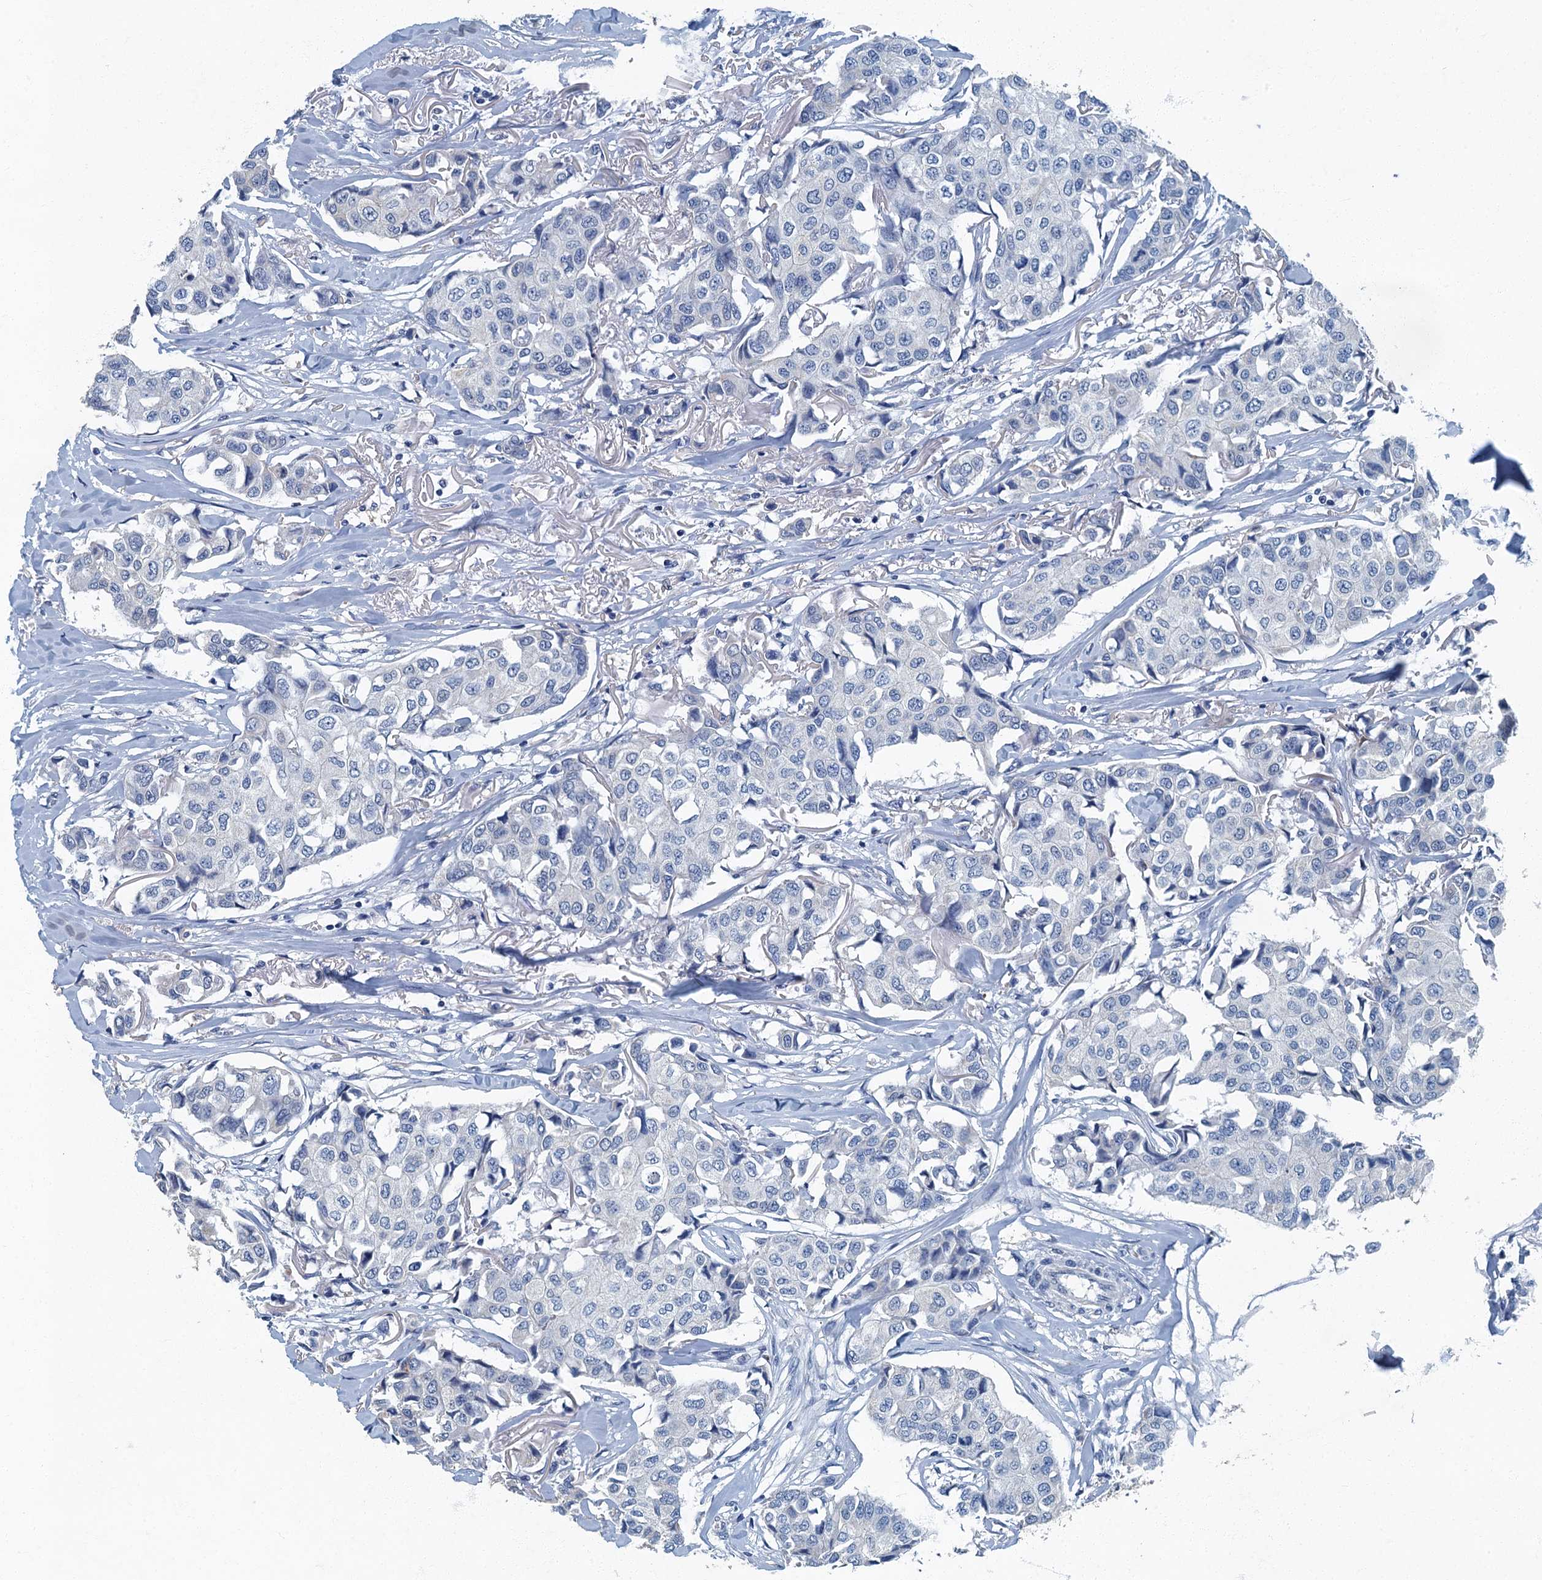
{"staining": {"intensity": "negative", "quantity": "none", "location": "none"}, "tissue": "breast cancer", "cell_type": "Tumor cells", "image_type": "cancer", "snomed": [{"axis": "morphology", "description": "Duct carcinoma"}, {"axis": "topography", "description": "Breast"}], "caption": "The micrograph shows no significant staining in tumor cells of invasive ductal carcinoma (breast).", "gene": "GADL1", "patient": {"sex": "female", "age": 80}}